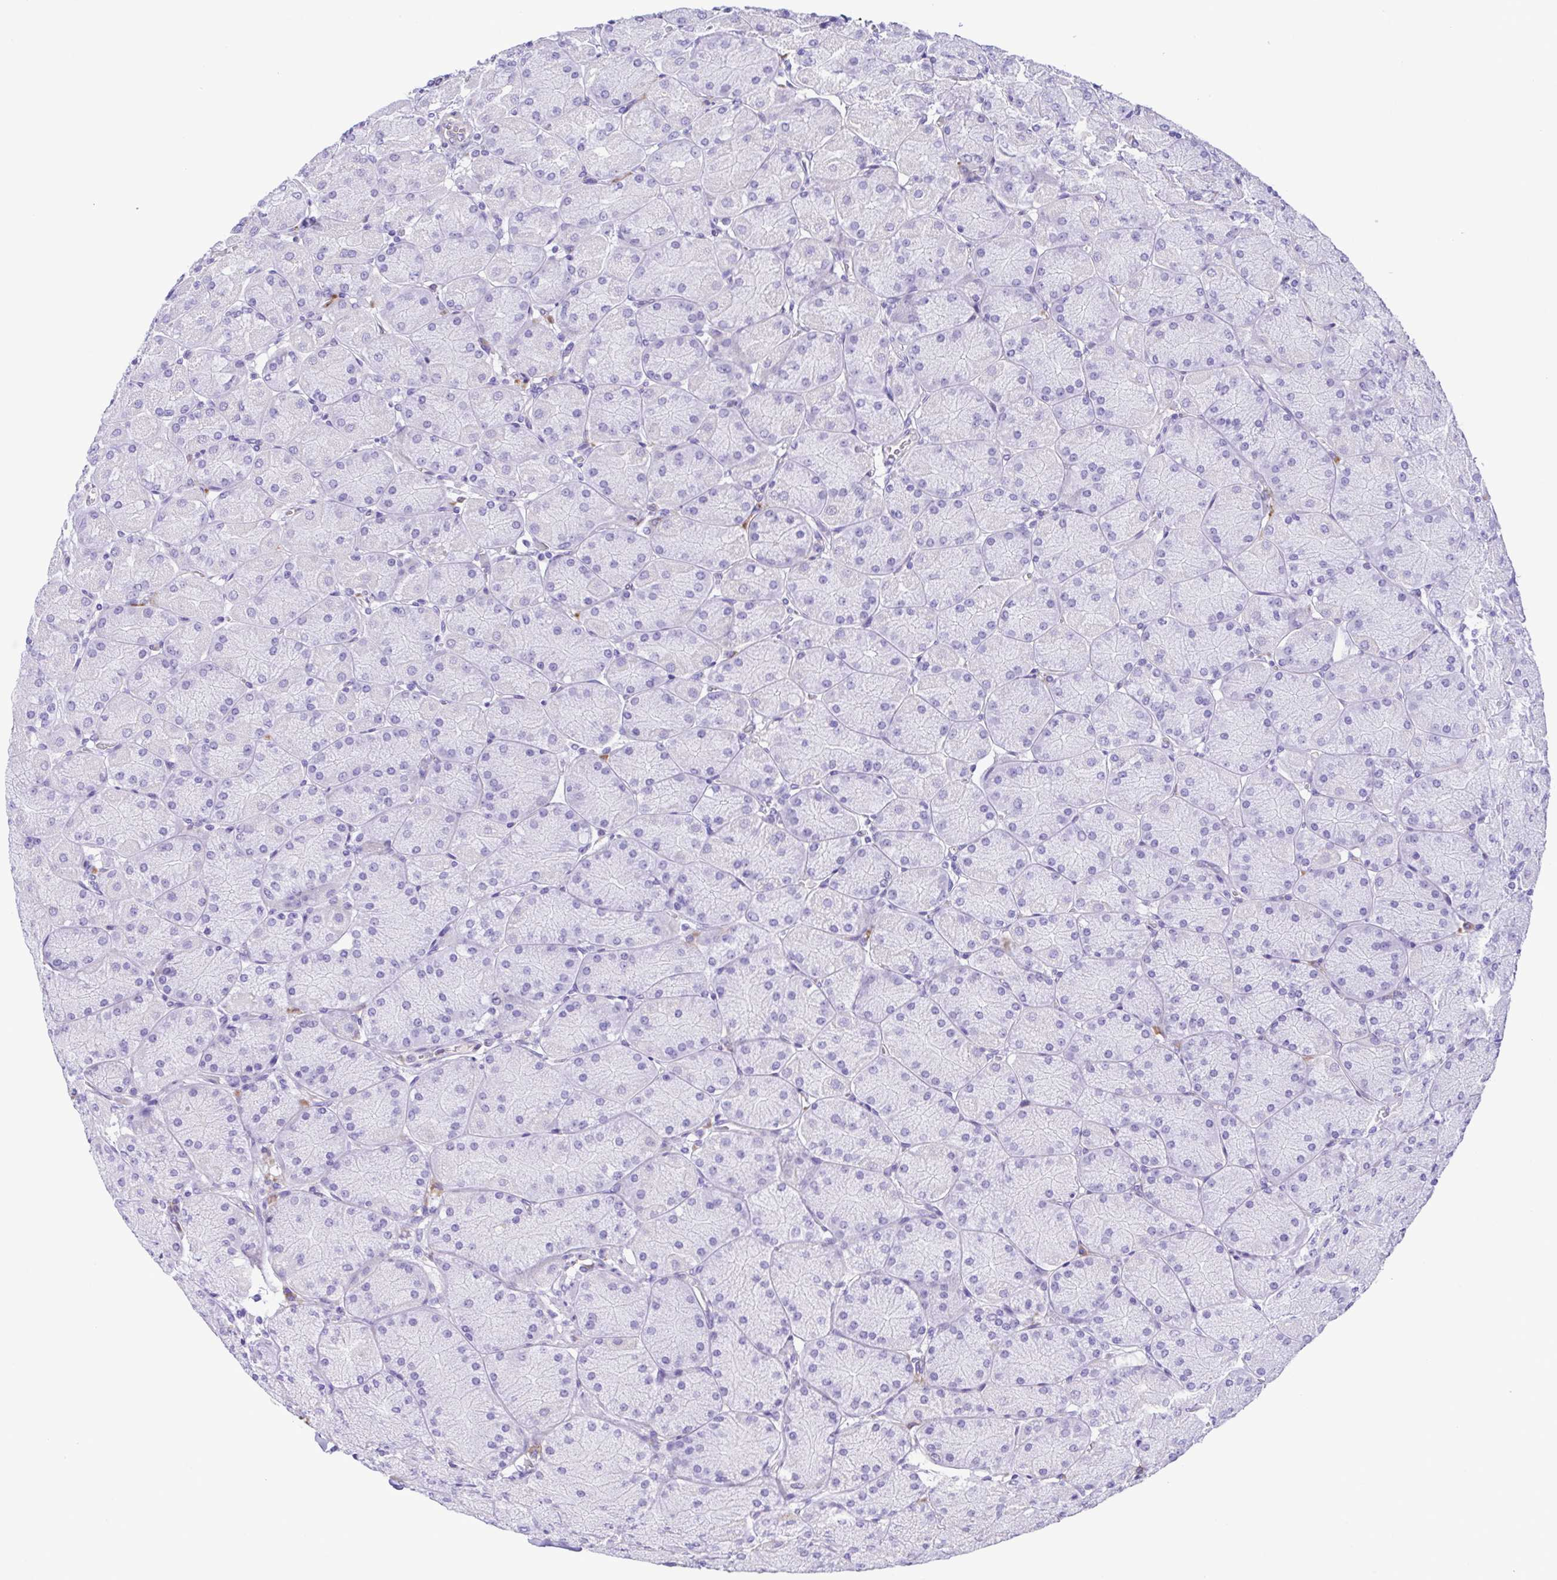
{"staining": {"intensity": "negative", "quantity": "none", "location": "none"}, "tissue": "stomach", "cell_type": "Glandular cells", "image_type": "normal", "snomed": [{"axis": "morphology", "description": "Normal tissue, NOS"}, {"axis": "topography", "description": "Stomach, upper"}], "caption": "Immunohistochemical staining of benign stomach displays no significant expression in glandular cells.", "gene": "GPR17", "patient": {"sex": "female", "age": 56}}